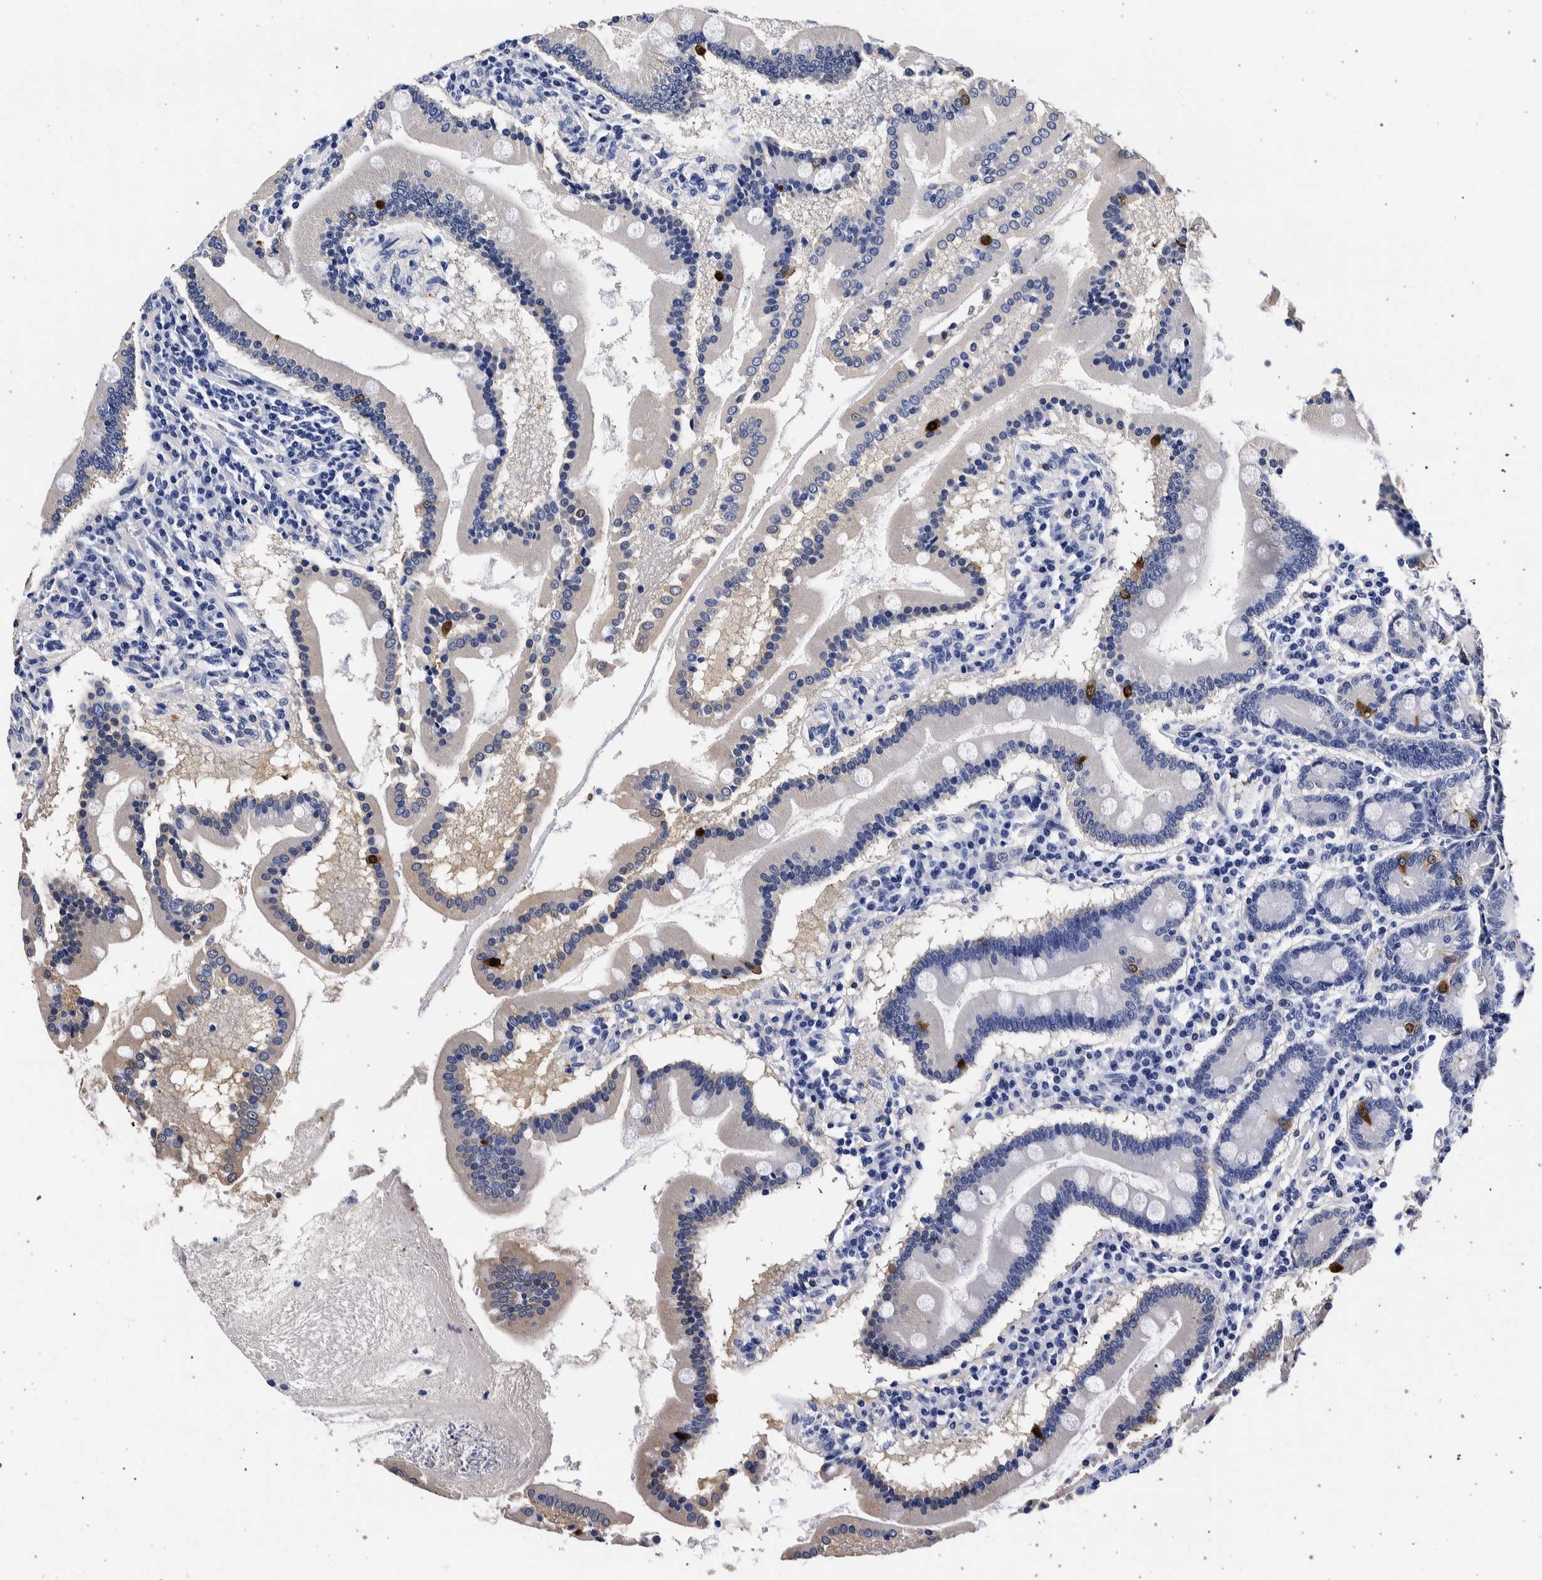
{"staining": {"intensity": "moderate", "quantity": "<25%", "location": "cytoplasmic/membranous"}, "tissue": "duodenum", "cell_type": "Glandular cells", "image_type": "normal", "snomed": [{"axis": "morphology", "description": "Normal tissue, NOS"}, {"axis": "topography", "description": "Duodenum"}], "caption": "Immunohistochemistry staining of normal duodenum, which shows low levels of moderate cytoplasmic/membranous expression in approximately <25% of glandular cells indicating moderate cytoplasmic/membranous protein positivity. The staining was performed using DAB (3,3'-diaminobenzidine) (brown) for protein detection and nuclei were counterstained in hematoxylin (blue).", "gene": "NIBAN2", "patient": {"sex": "male", "age": 50}}